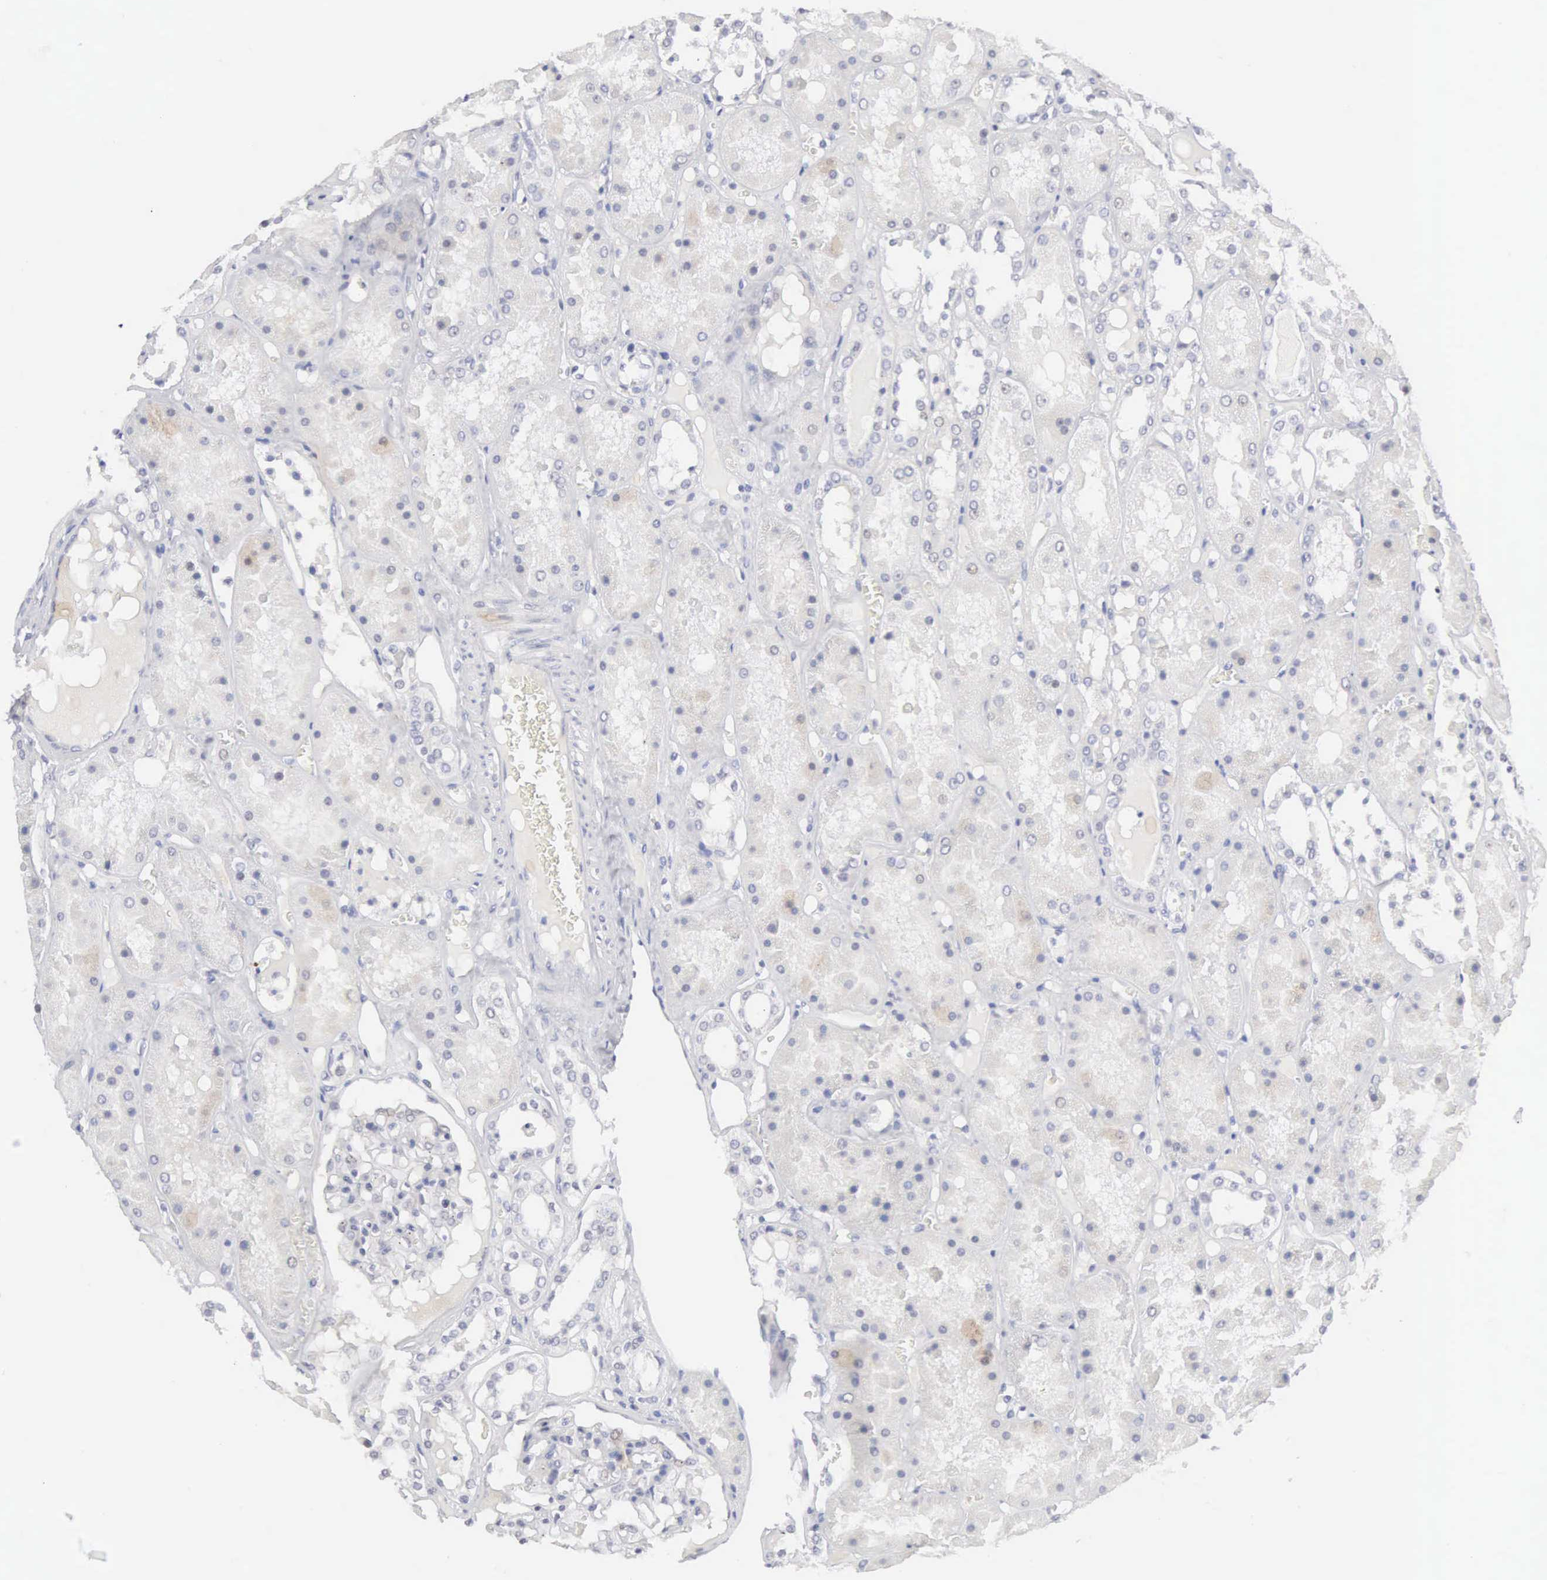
{"staining": {"intensity": "negative", "quantity": "none", "location": "none"}, "tissue": "kidney", "cell_type": "Cells in glomeruli", "image_type": "normal", "snomed": [{"axis": "morphology", "description": "Normal tissue, NOS"}, {"axis": "topography", "description": "Kidney"}], "caption": "Micrograph shows no protein expression in cells in glomeruli of unremarkable kidney.", "gene": "MNAT1", "patient": {"sex": "male", "age": 36}}